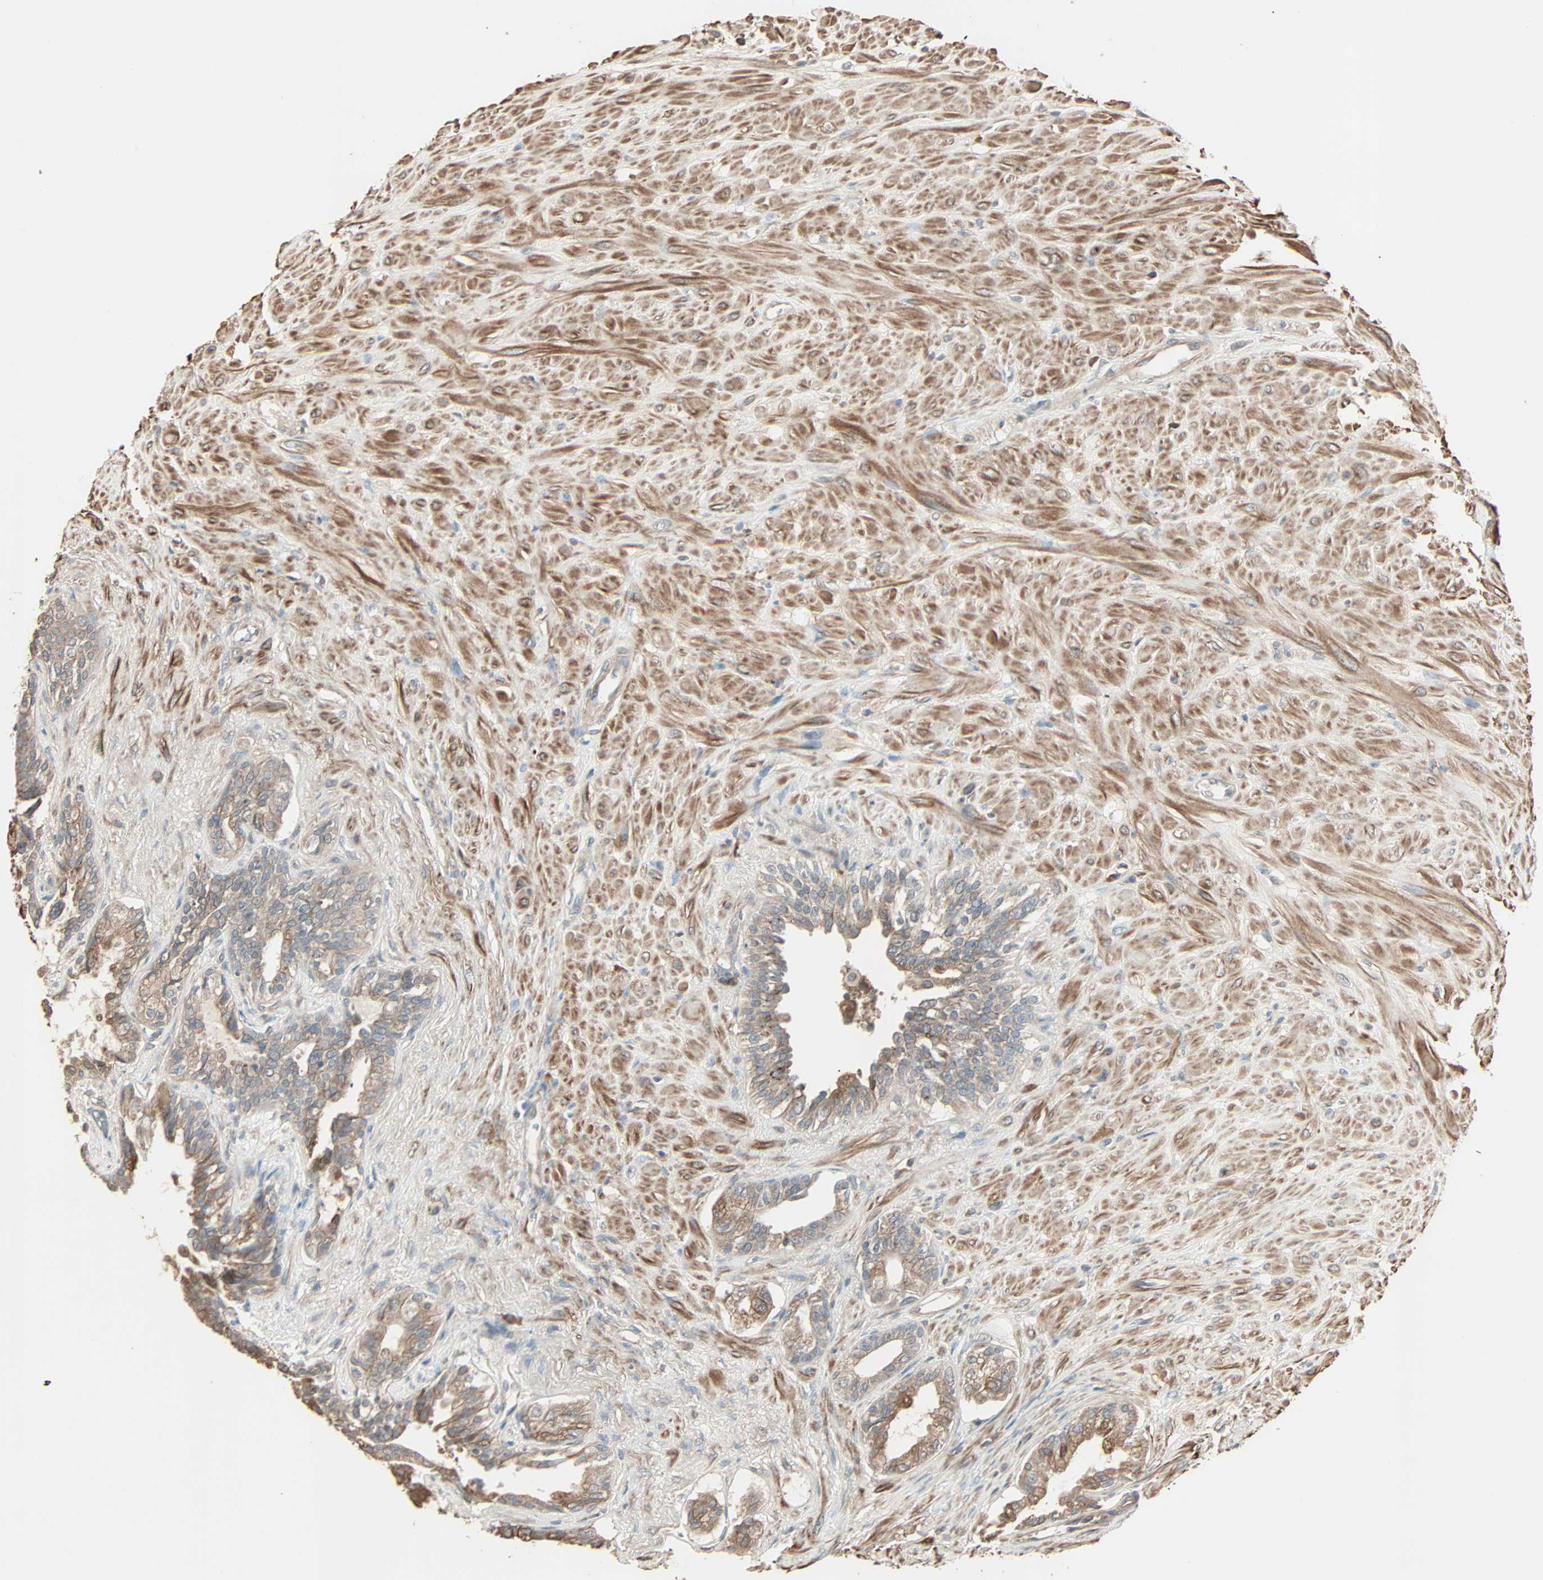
{"staining": {"intensity": "moderate", "quantity": ">75%", "location": "cytoplasmic/membranous"}, "tissue": "seminal vesicle", "cell_type": "Glandular cells", "image_type": "normal", "snomed": [{"axis": "morphology", "description": "Normal tissue, NOS"}, {"axis": "topography", "description": "Seminal veicle"}], "caption": "Protein analysis of benign seminal vesicle demonstrates moderate cytoplasmic/membranous positivity in approximately >75% of glandular cells. (DAB = brown stain, brightfield microscopy at high magnification).", "gene": "GALNT3", "patient": {"sex": "male", "age": 61}}